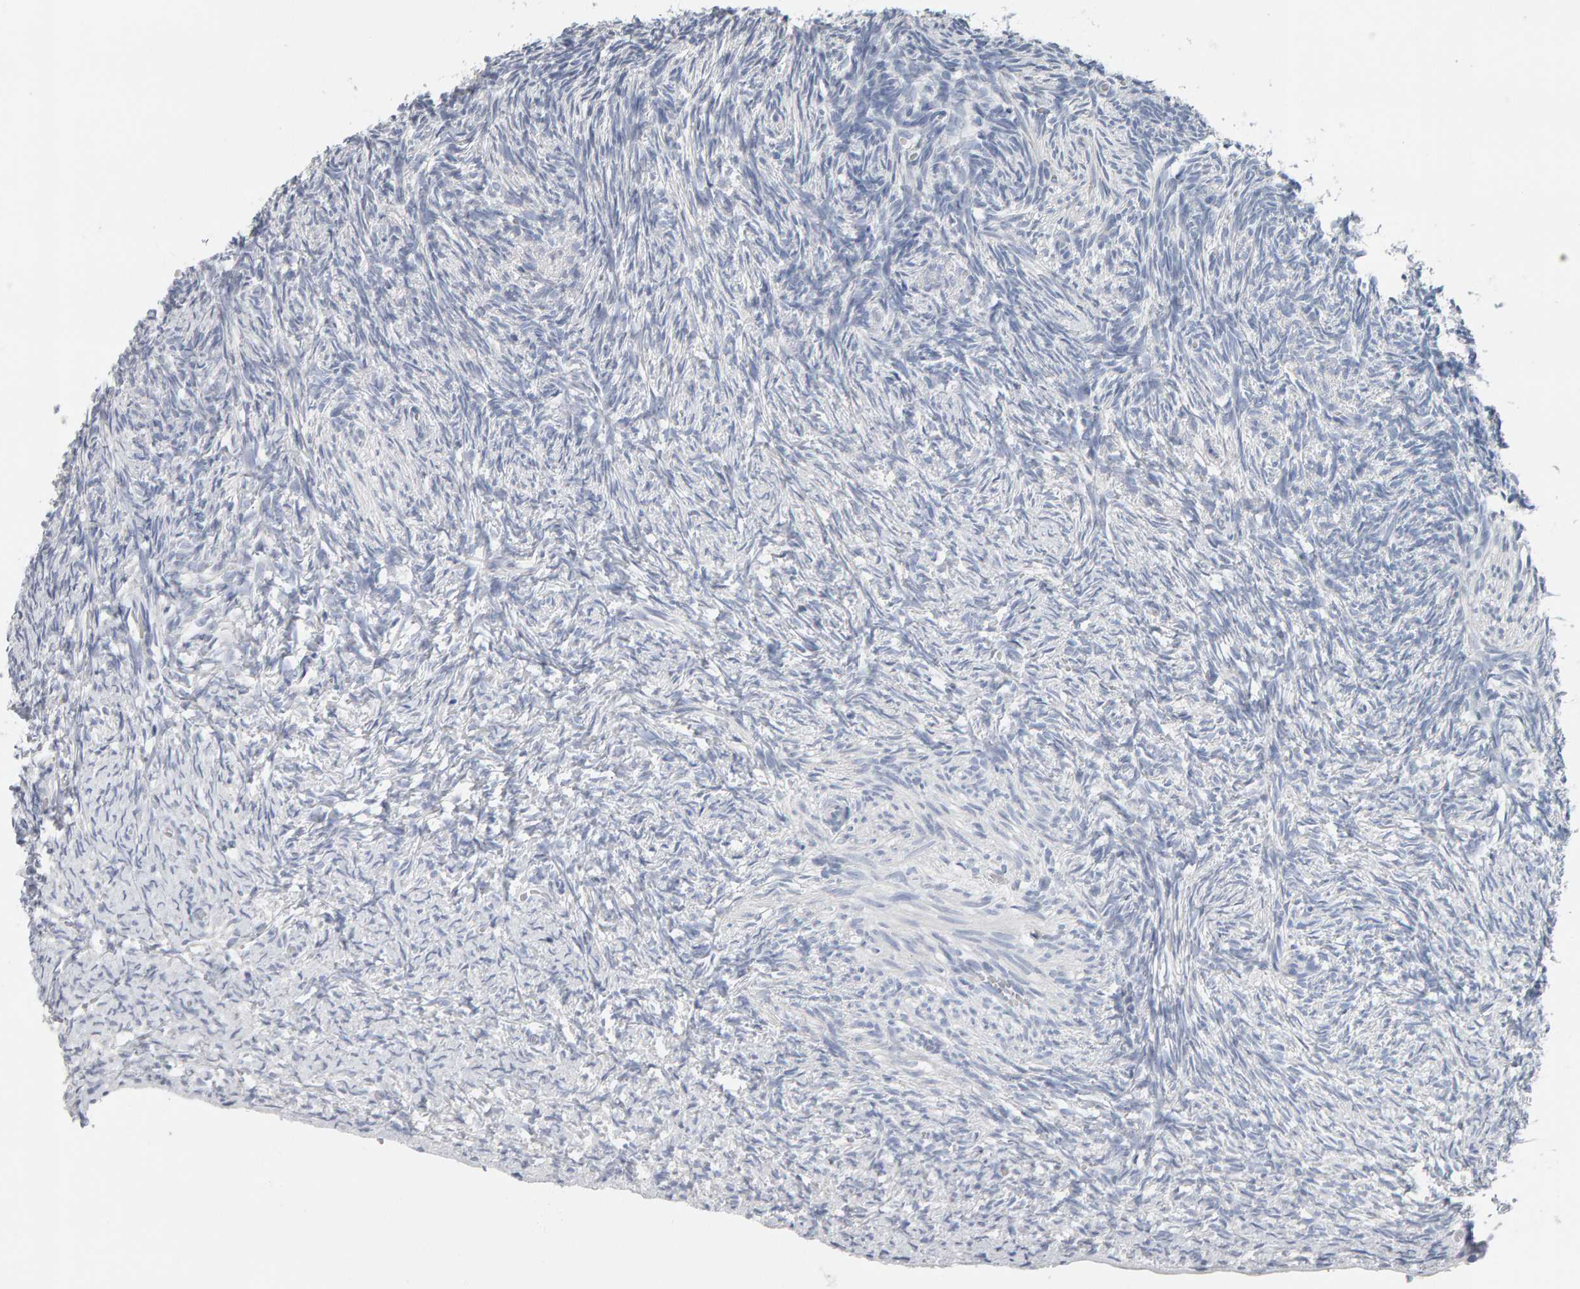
{"staining": {"intensity": "negative", "quantity": "none", "location": "none"}, "tissue": "ovary", "cell_type": "Ovarian stroma cells", "image_type": "normal", "snomed": [{"axis": "morphology", "description": "Normal tissue, NOS"}, {"axis": "topography", "description": "Ovary"}], "caption": "DAB (3,3'-diaminobenzidine) immunohistochemical staining of benign ovary reveals no significant staining in ovarian stroma cells.", "gene": "ADHFE1", "patient": {"sex": "female", "age": 34}}